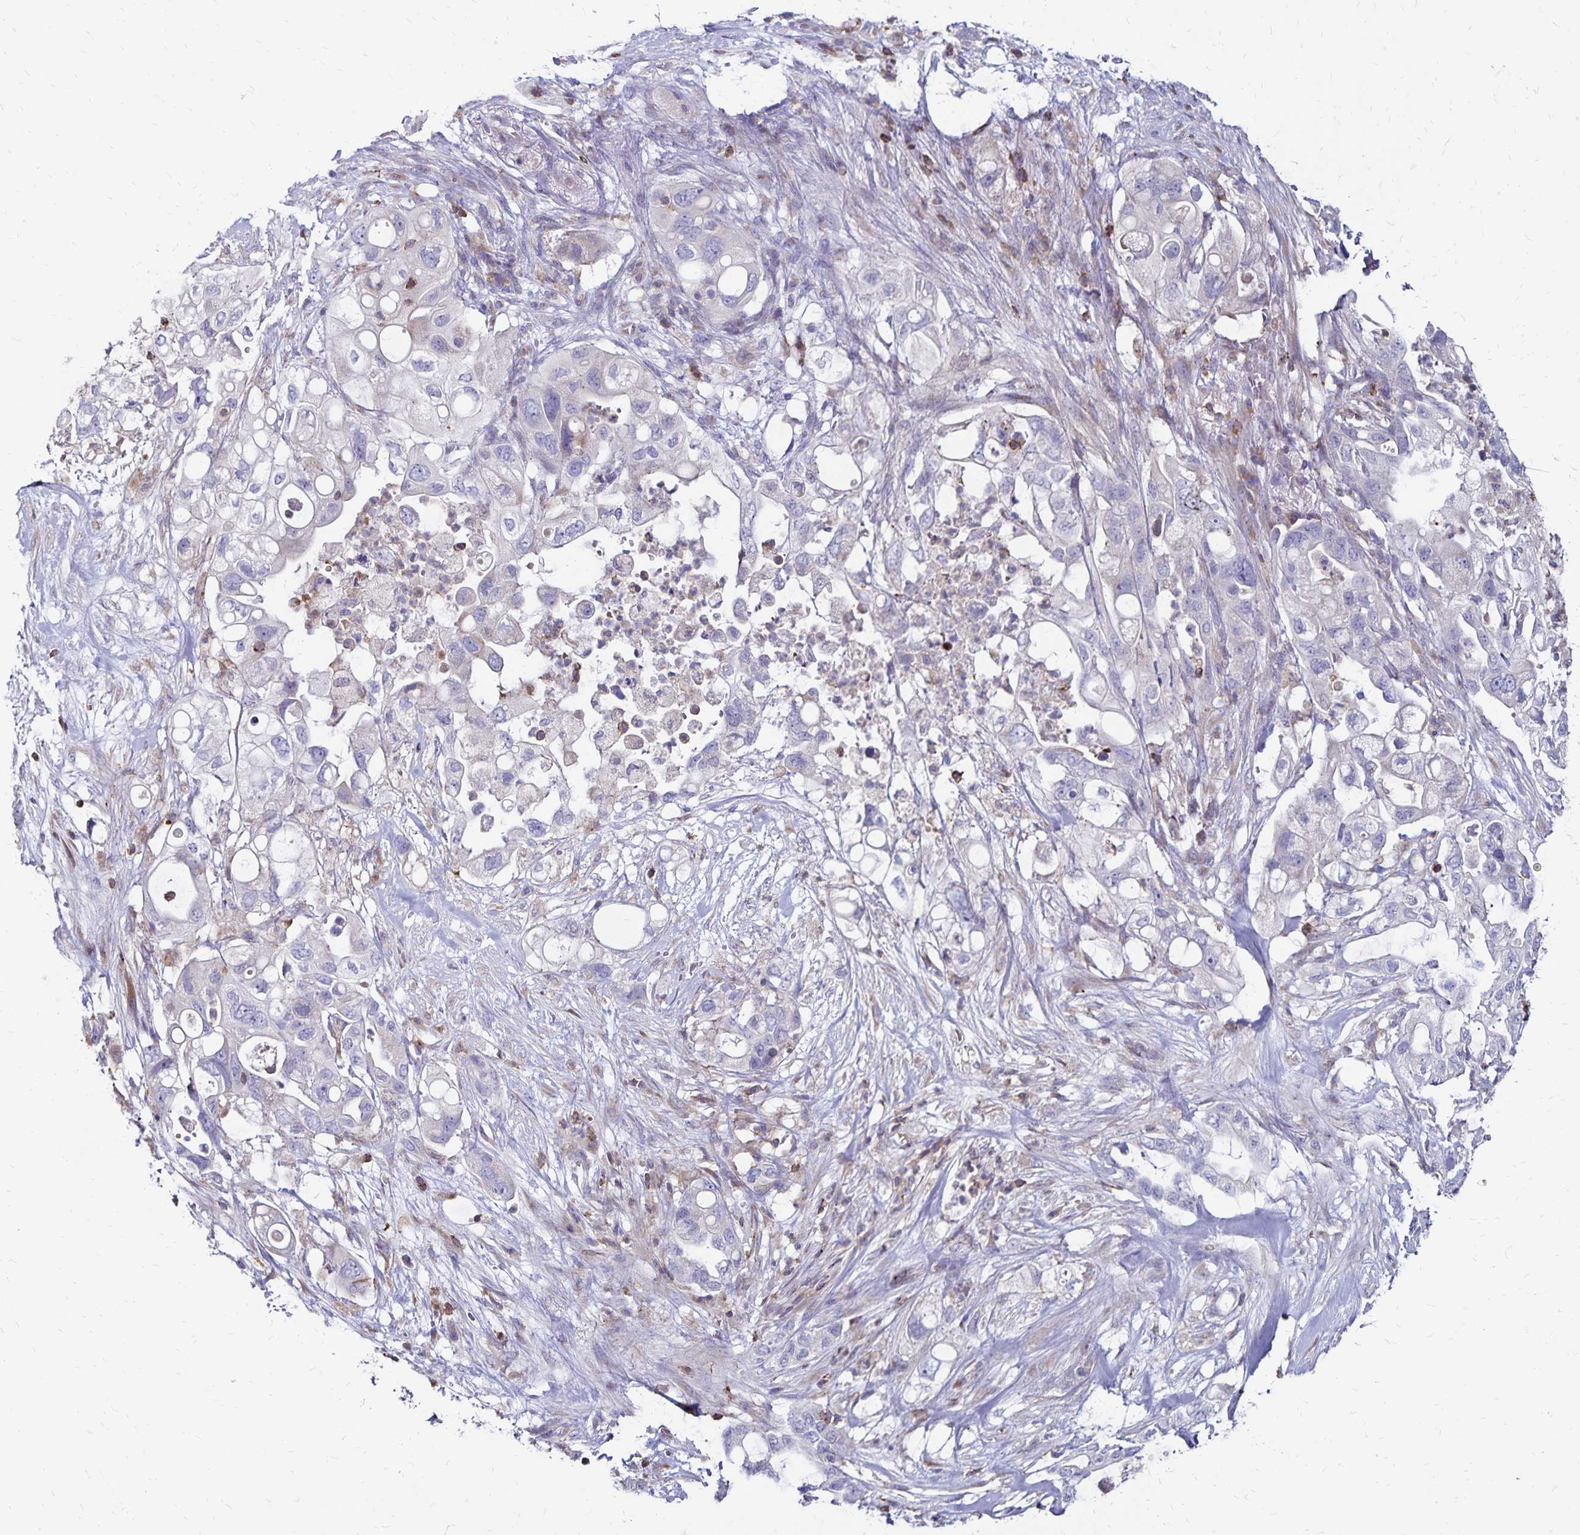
{"staining": {"intensity": "negative", "quantity": "none", "location": "none"}, "tissue": "pancreatic cancer", "cell_type": "Tumor cells", "image_type": "cancer", "snomed": [{"axis": "morphology", "description": "Adenocarcinoma, NOS"}, {"axis": "topography", "description": "Pancreas"}], "caption": "Histopathology image shows no significant protein positivity in tumor cells of pancreatic adenocarcinoma. (DAB IHC, high magnification).", "gene": "NAGPA", "patient": {"sex": "female", "age": 72}}